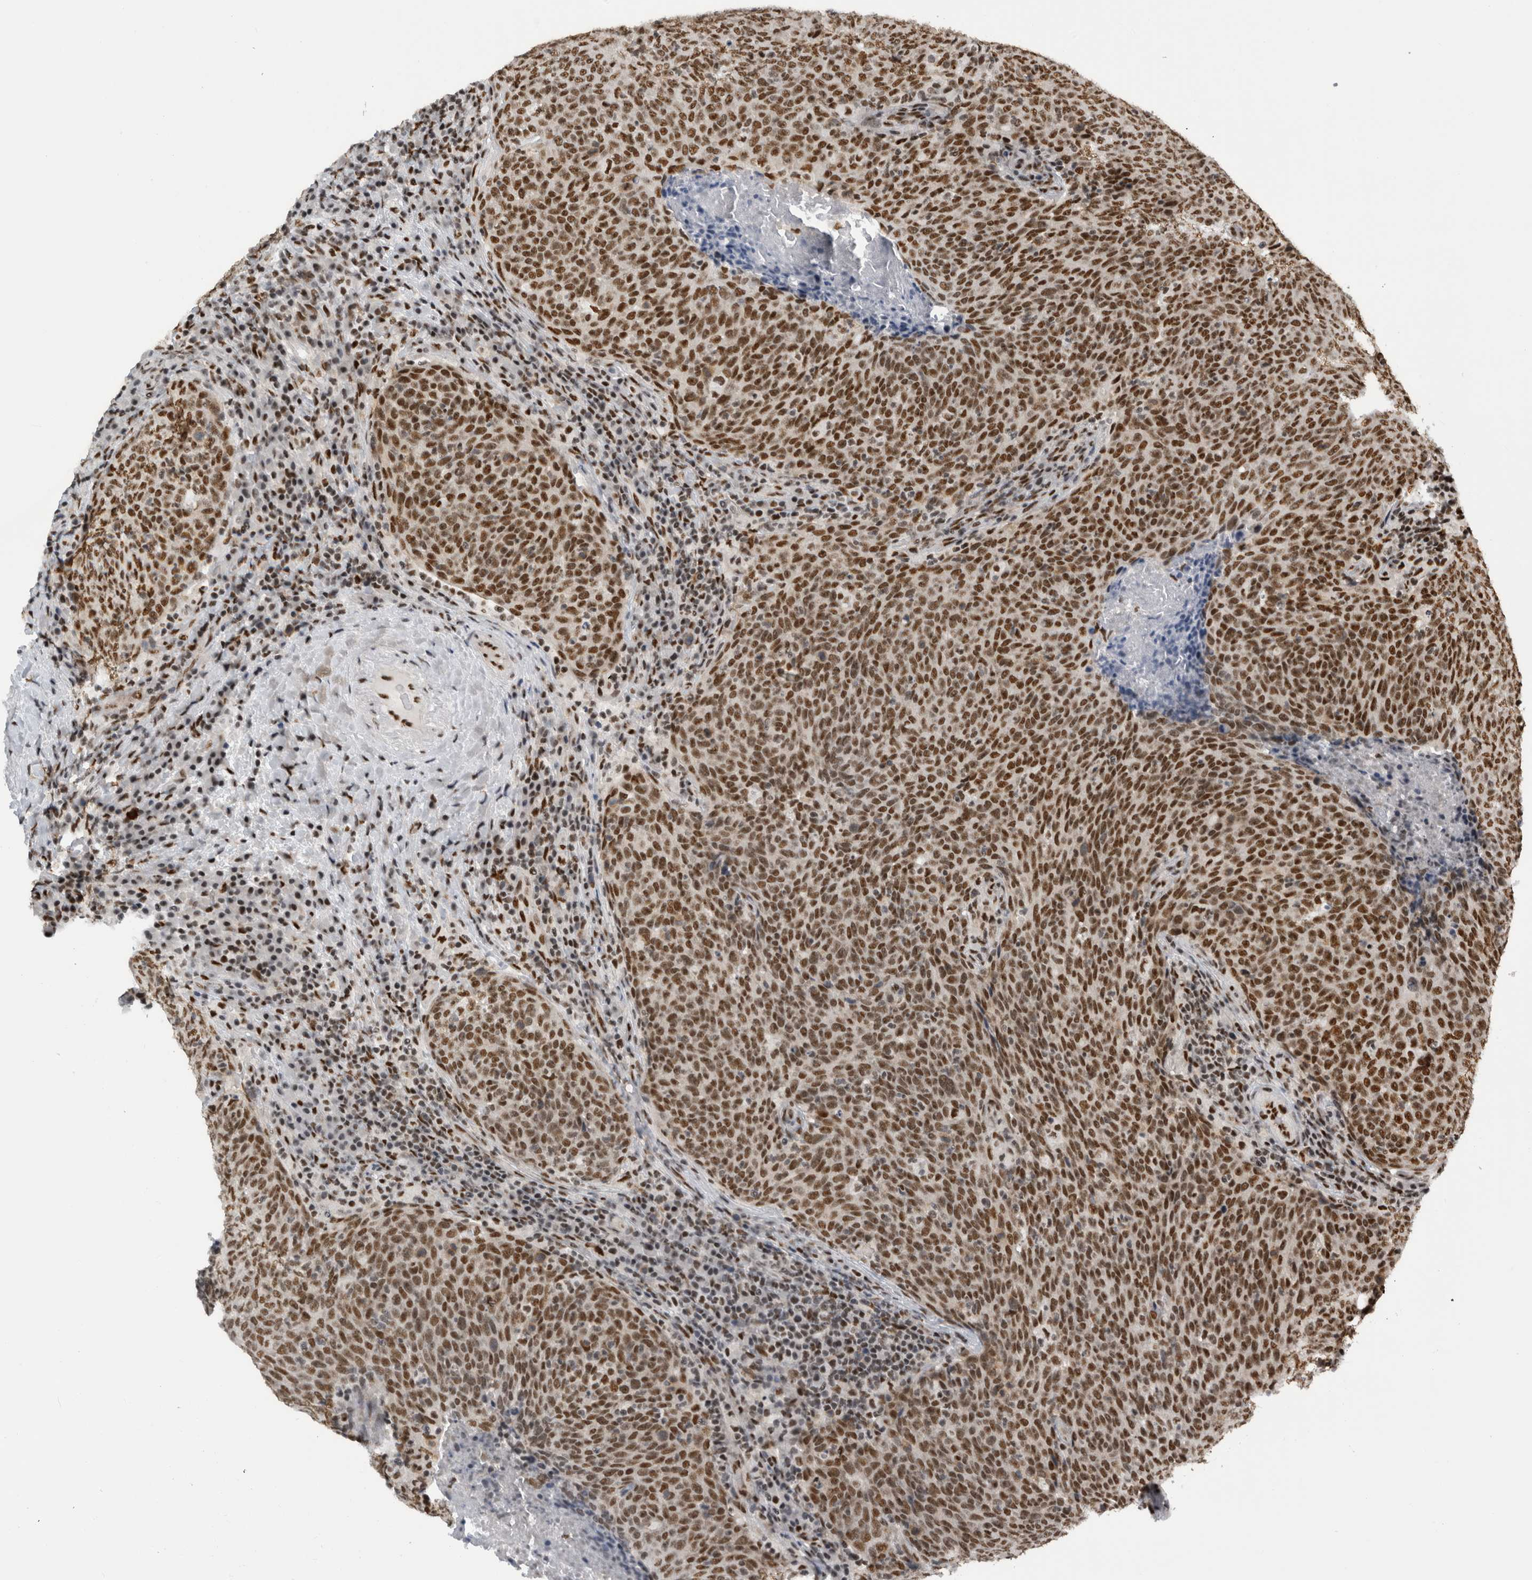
{"staining": {"intensity": "strong", "quantity": ">75%", "location": "nuclear"}, "tissue": "head and neck cancer", "cell_type": "Tumor cells", "image_type": "cancer", "snomed": [{"axis": "morphology", "description": "Squamous cell carcinoma, NOS"}, {"axis": "morphology", "description": "Squamous cell carcinoma, metastatic, NOS"}, {"axis": "topography", "description": "Lymph node"}, {"axis": "topography", "description": "Head-Neck"}], "caption": "This photomicrograph shows immunohistochemistry (IHC) staining of squamous cell carcinoma (head and neck), with high strong nuclear positivity in approximately >75% of tumor cells.", "gene": "ZSCAN2", "patient": {"sex": "male", "age": 62}}